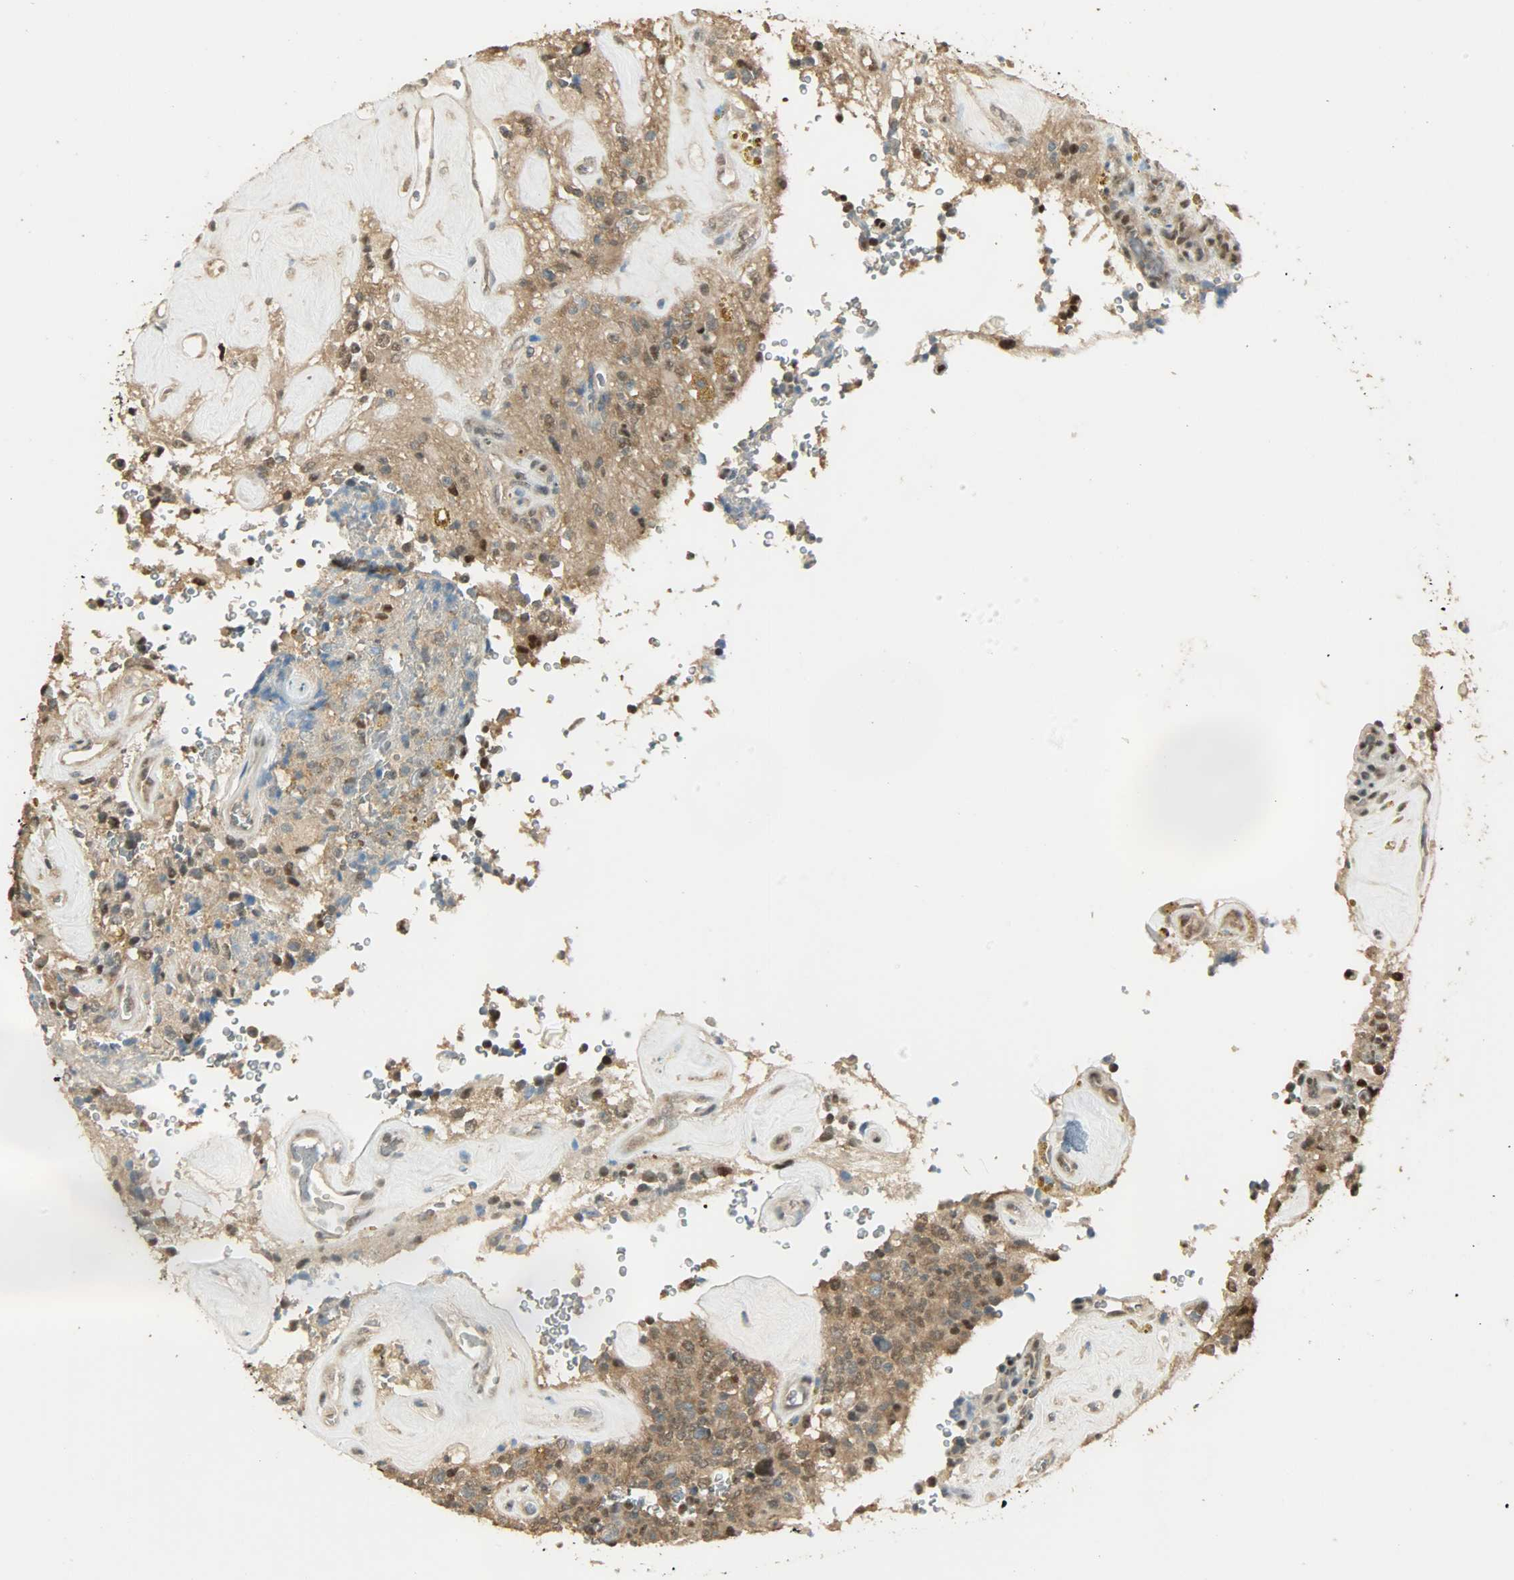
{"staining": {"intensity": "weak", "quantity": ">75%", "location": "nuclear"}, "tissue": "glioma", "cell_type": "Tumor cells", "image_type": "cancer", "snomed": [{"axis": "morphology", "description": "Glioma, malignant, High grade"}, {"axis": "topography", "description": "pancreas cauda"}], "caption": "Malignant high-grade glioma stained for a protein reveals weak nuclear positivity in tumor cells. The staining was performed using DAB (3,3'-diaminobenzidine), with brown indicating positive protein expression. Nuclei are stained blue with hematoxylin.", "gene": "PRMT5", "patient": {"sex": "male", "age": 60}}